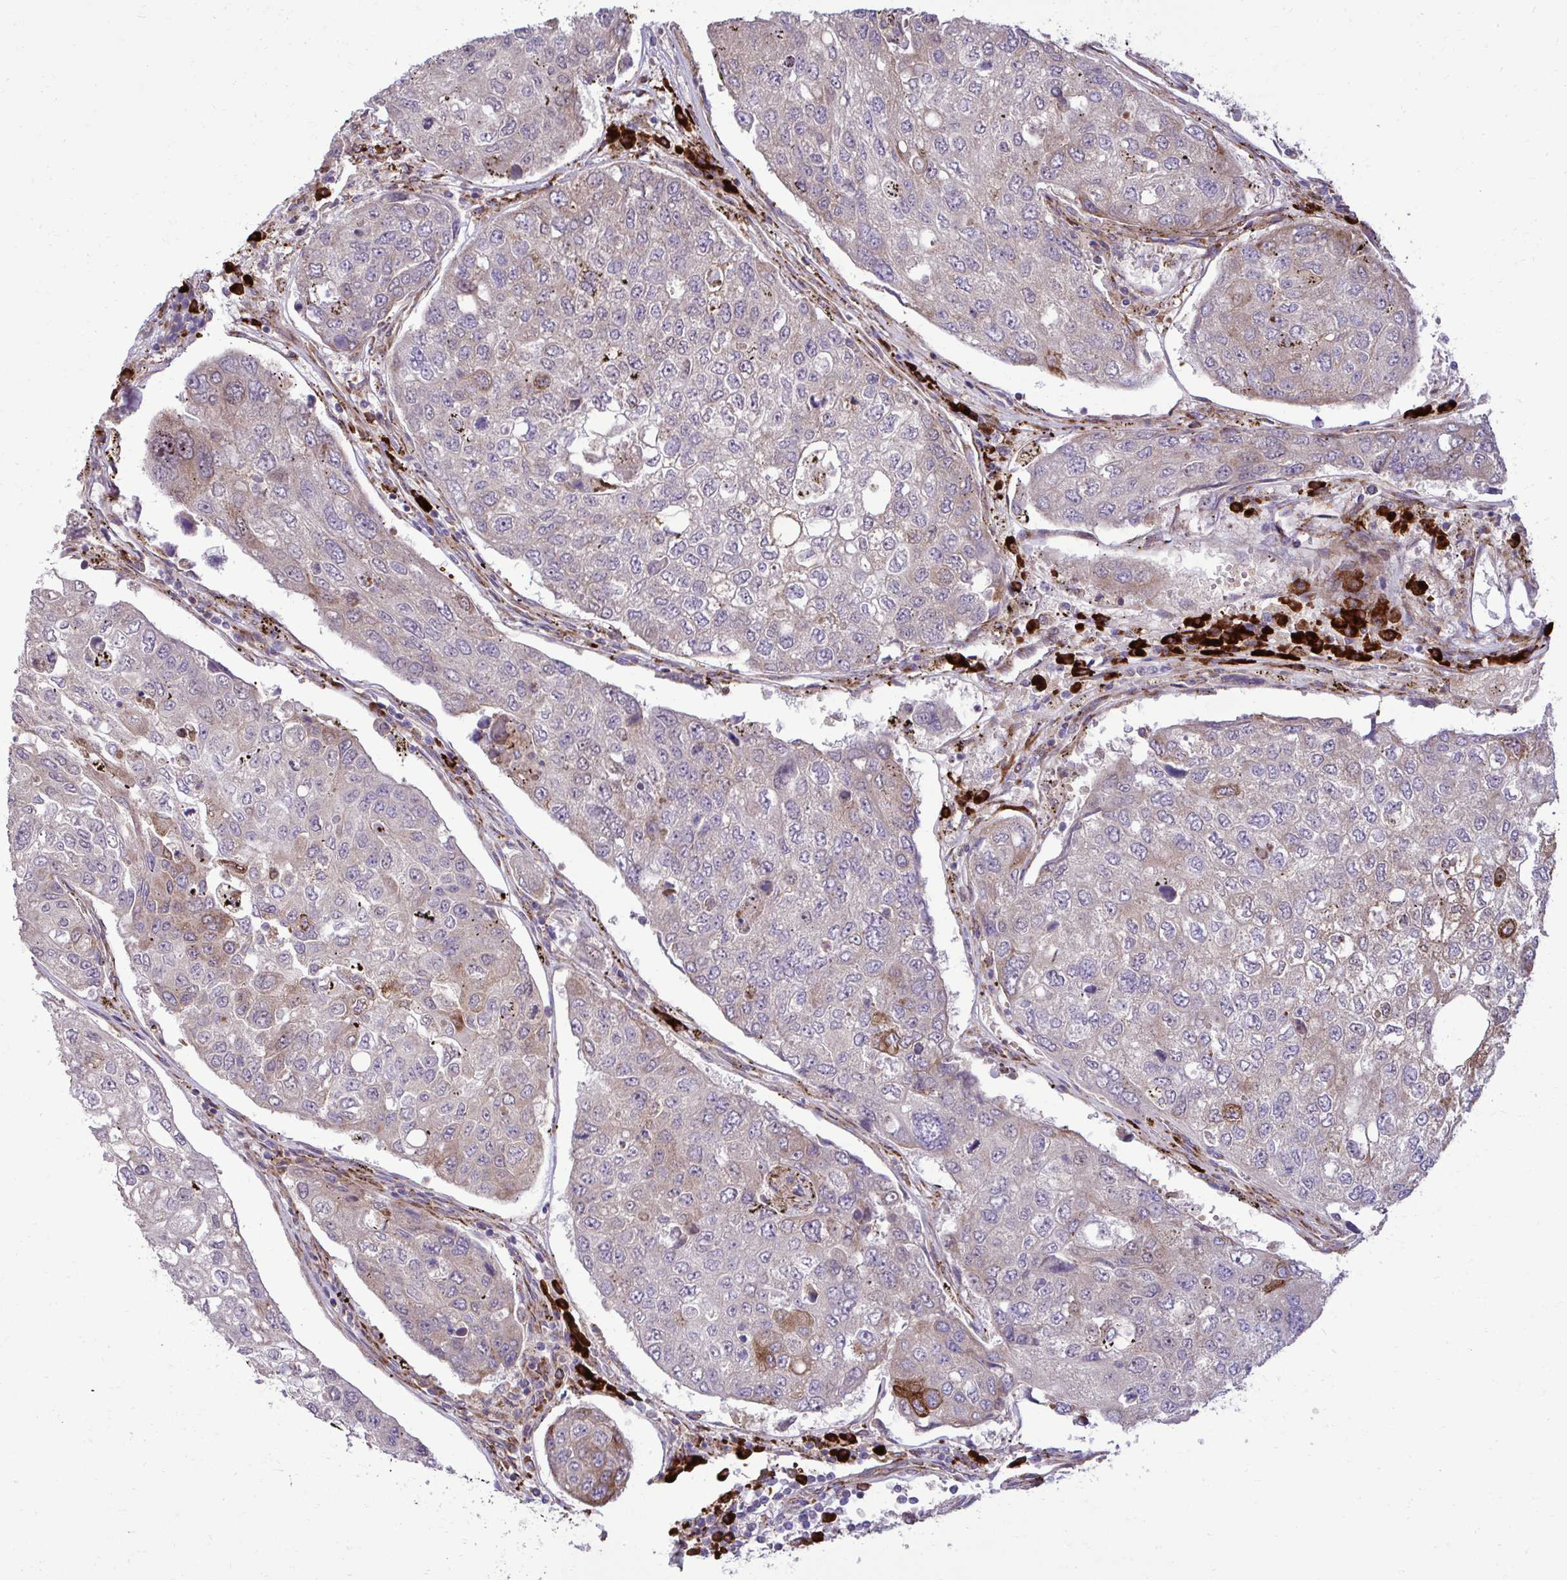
{"staining": {"intensity": "weak", "quantity": "<25%", "location": "cytoplasmic/membranous"}, "tissue": "urothelial cancer", "cell_type": "Tumor cells", "image_type": "cancer", "snomed": [{"axis": "morphology", "description": "Urothelial carcinoma, High grade"}, {"axis": "topography", "description": "Lymph node"}, {"axis": "topography", "description": "Urinary bladder"}], "caption": "IHC of human urothelial carcinoma (high-grade) displays no positivity in tumor cells.", "gene": "LIMS1", "patient": {"sex": "male", "age": 51}}